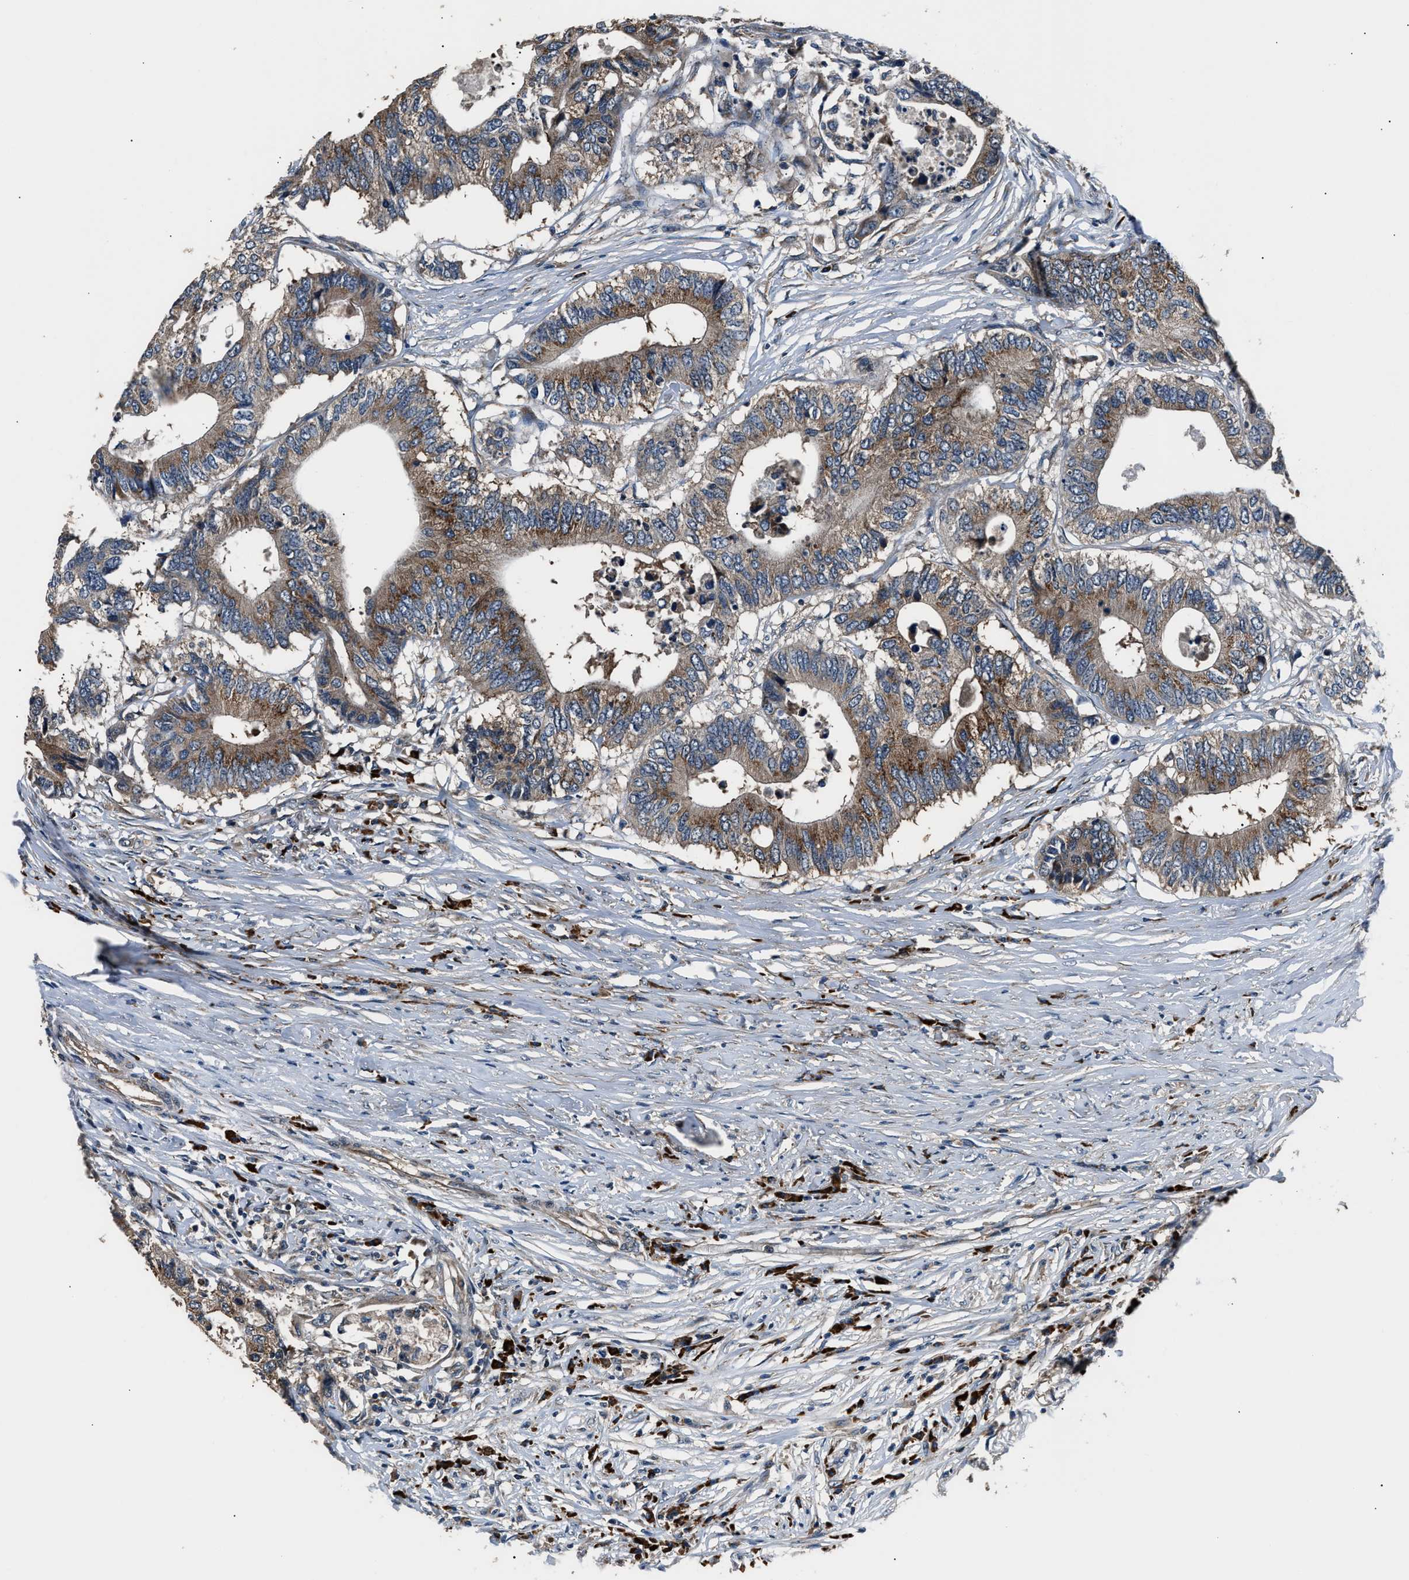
{"staining": {"intensity": "moderate", "quantity": ">75%", "location": "cytoplasmic/membranous"}, "tissue": "colorectal cancer", "cell_type": "Tumor cells", "image_type": "cancer", "snomed": [{"axis": "morphology", "description": "Adenocarcinoma, NOS"}, {"axis": "topography", "description": "Colon"}], "caption": "DAB immunohistochemical staining of colorectal cancer demonstrates moderate cytoplasmic/membranous protein expression in about >75% of tumor cells.", "gene": "IMPDH2", "patient": {"sex": "male", "age": 71}}